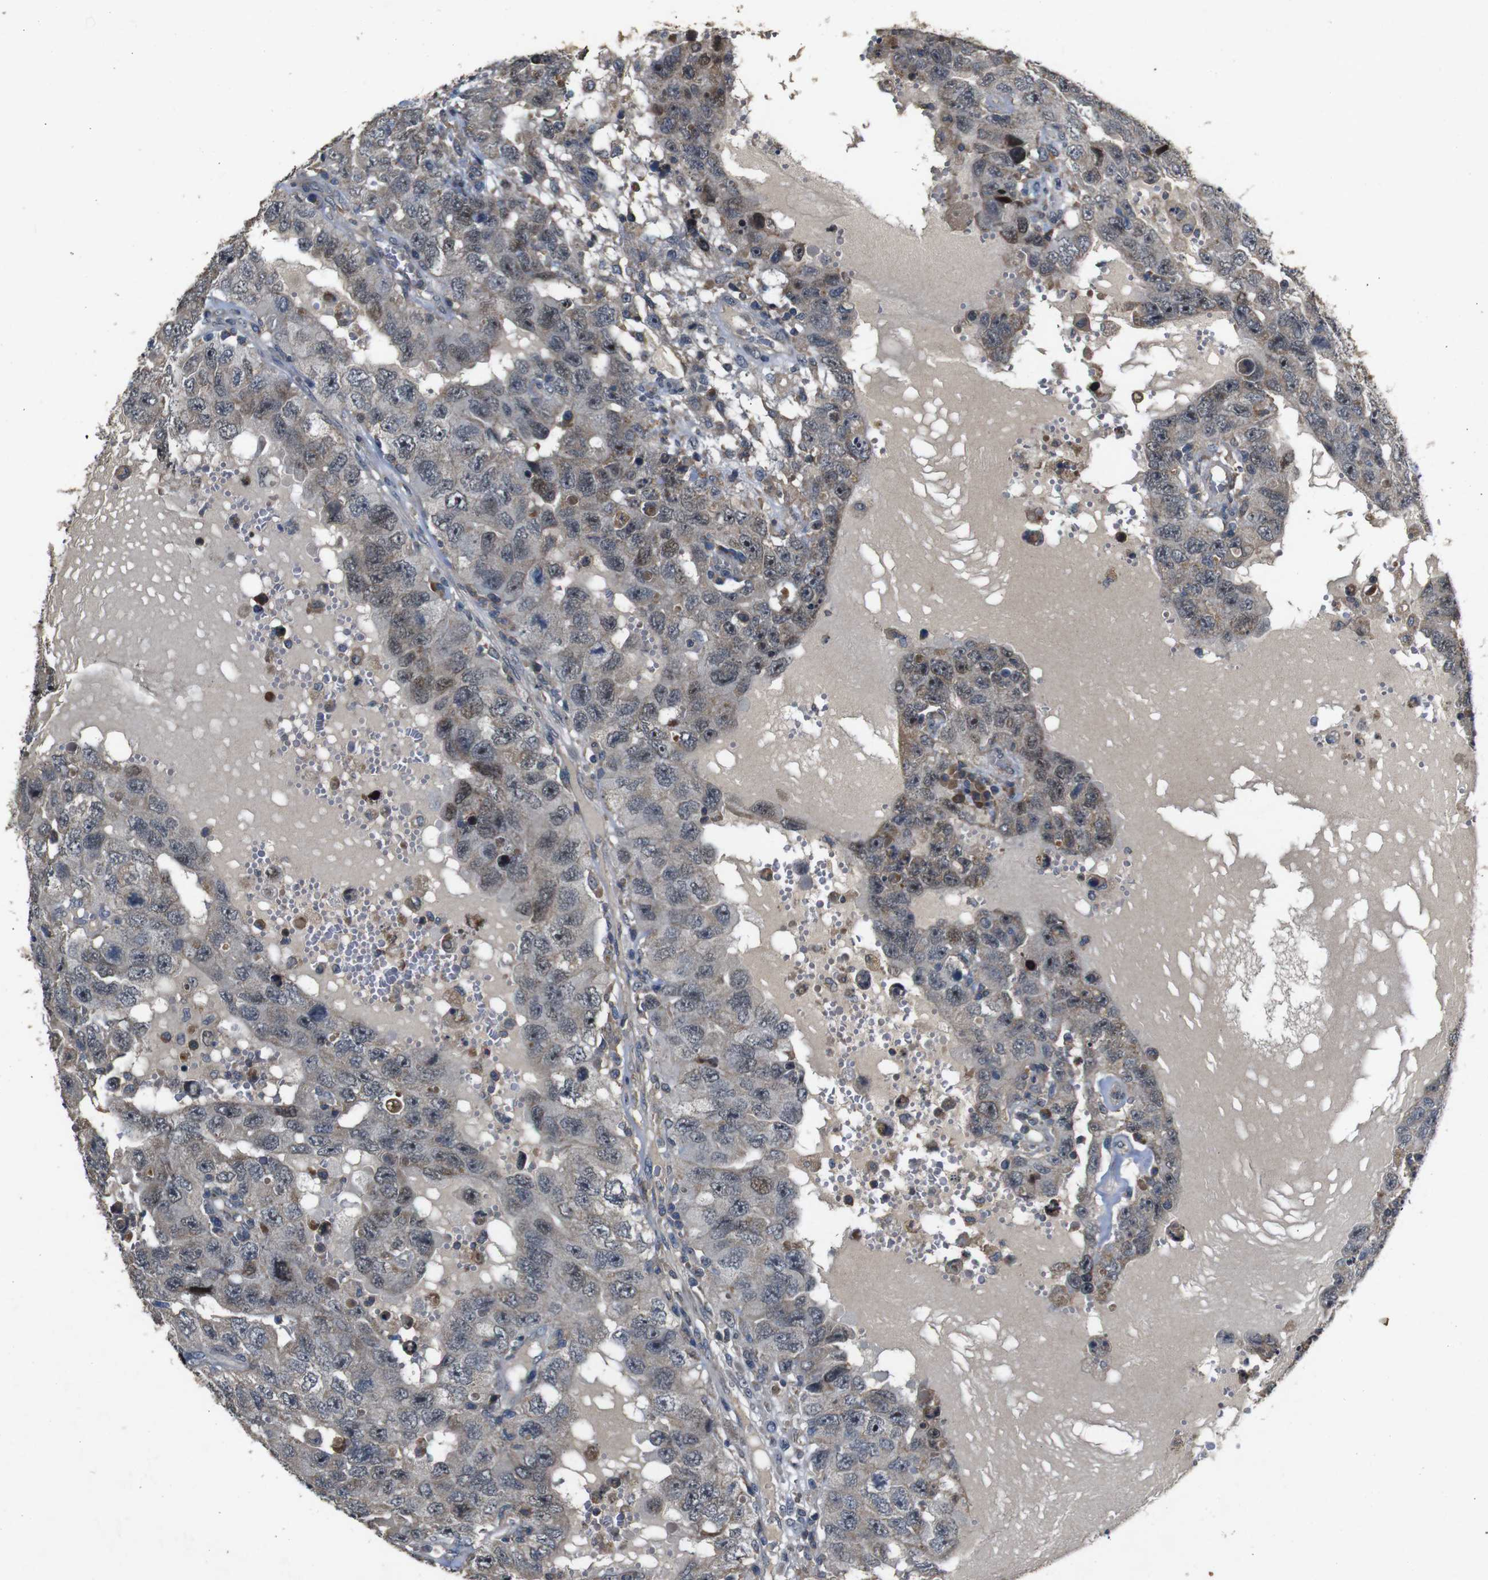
{"staining": {"intensity": "weak", "quantity": ">75%", "location": "cytoplasmic/membranous,nuclear"}, "tissue": "testis cancer", "cell_type": "Tumor cells", "image_type": "cancer", "snomed": [{"axis": "morphology", "description": "Carcinoma, Embryonal, NOS"}, {"axis": "topography", "description": "Testis"}], "caption": "Immunohistochemistry (IHC) of human testis cancer reveals low levels of weak cytoplasmic/membranous and nuclear expression in about >75% of tumor cells. Nuclei are stained in blue.", "gene": "MAGI2", "patient": {"sex": "male", "age": 26}}